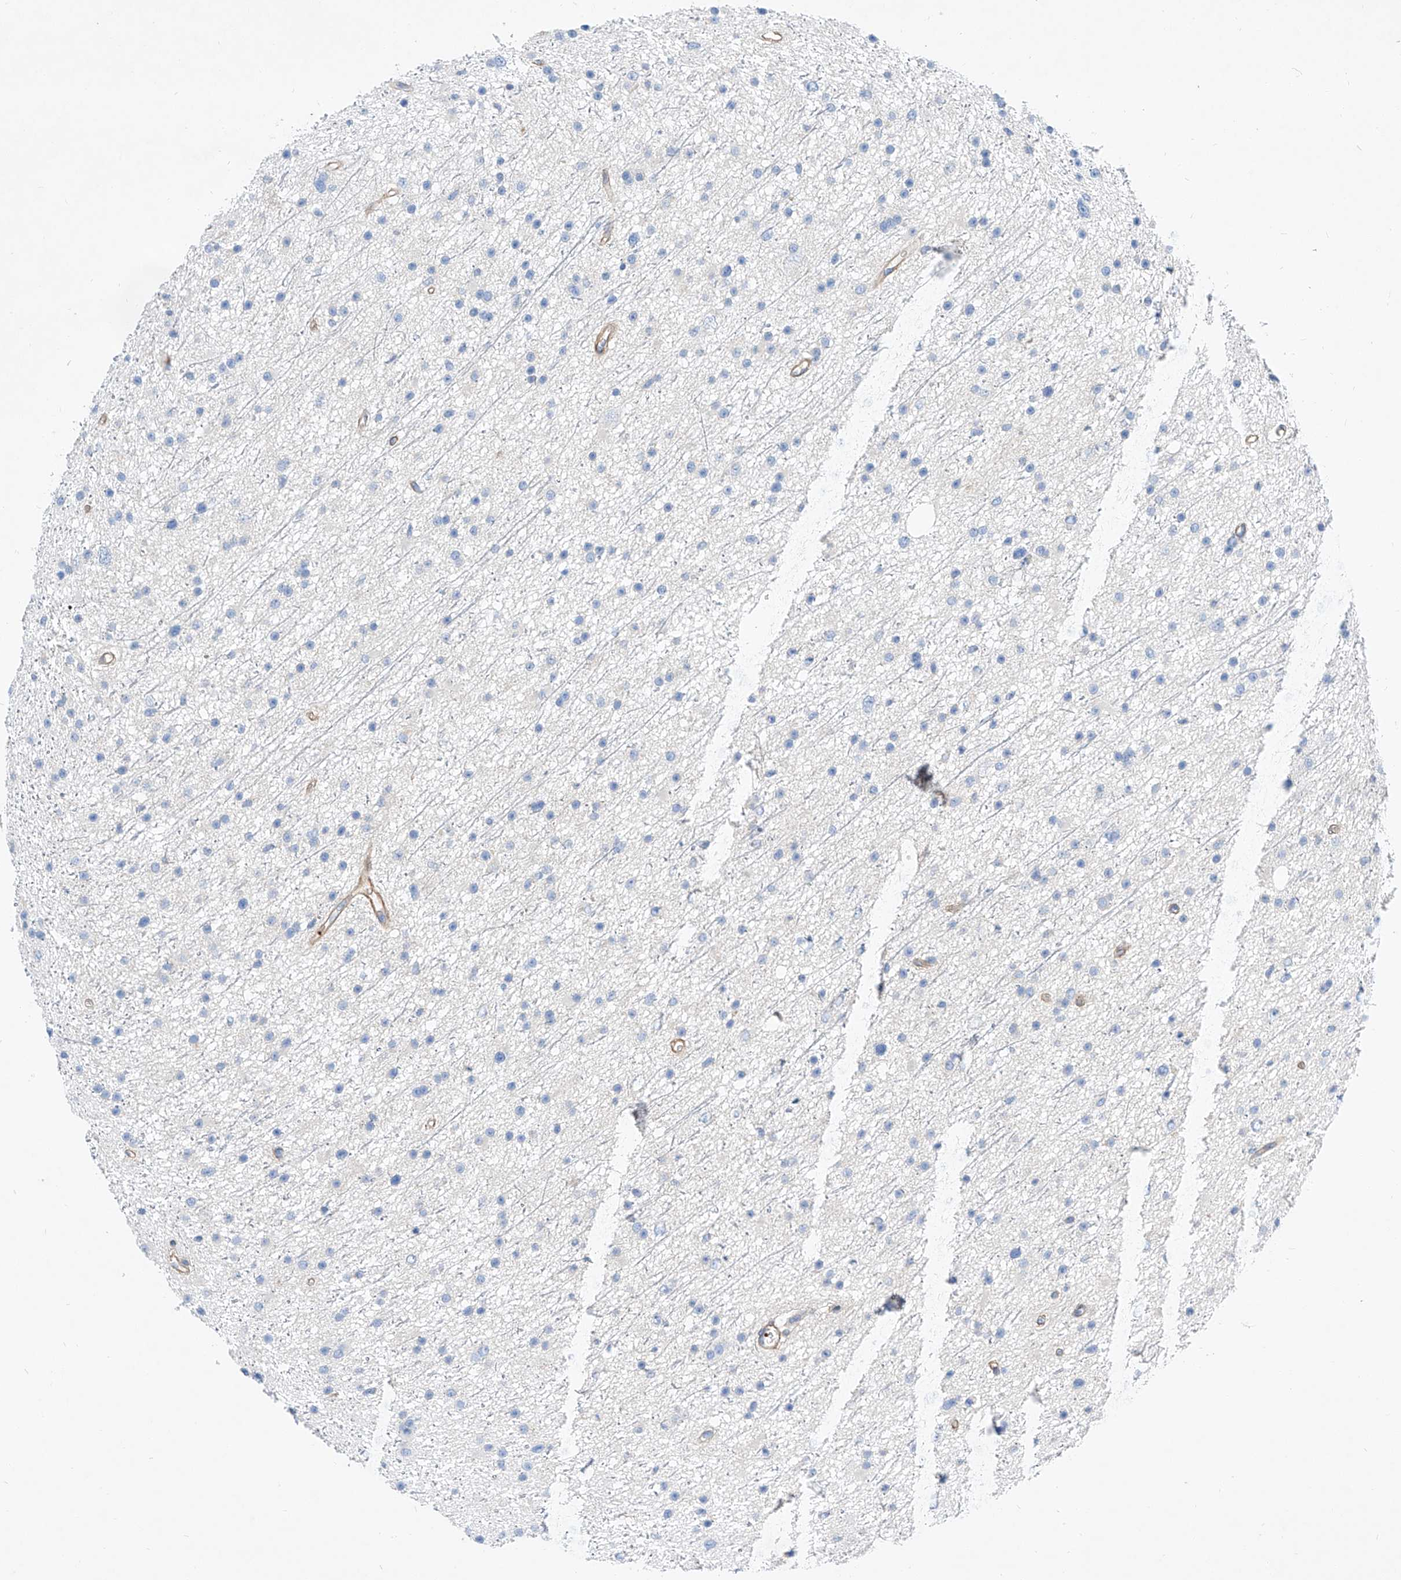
{"staining": {"intensity": "negative", "quantity": "none", "location": "none"}, "tissue": "glioma", "cell_type": "Tumor cells", "image_type": "cancer", "snomed": [{"axis": "morphology", "description": "Glioma, malignant, Low grade"}, {"axis": "topography", "description": "Cerebral cortex"}], "caption": "Immunohistochemical staining of low-grade glioma (malignant) exhibits no significant positivity in tumor cells. (DAB immunohistochemistry (IHC) with hematoxylin counter stain).", "gene": "TAS2R60", "patient": {"sex": "female", "age": 39}}